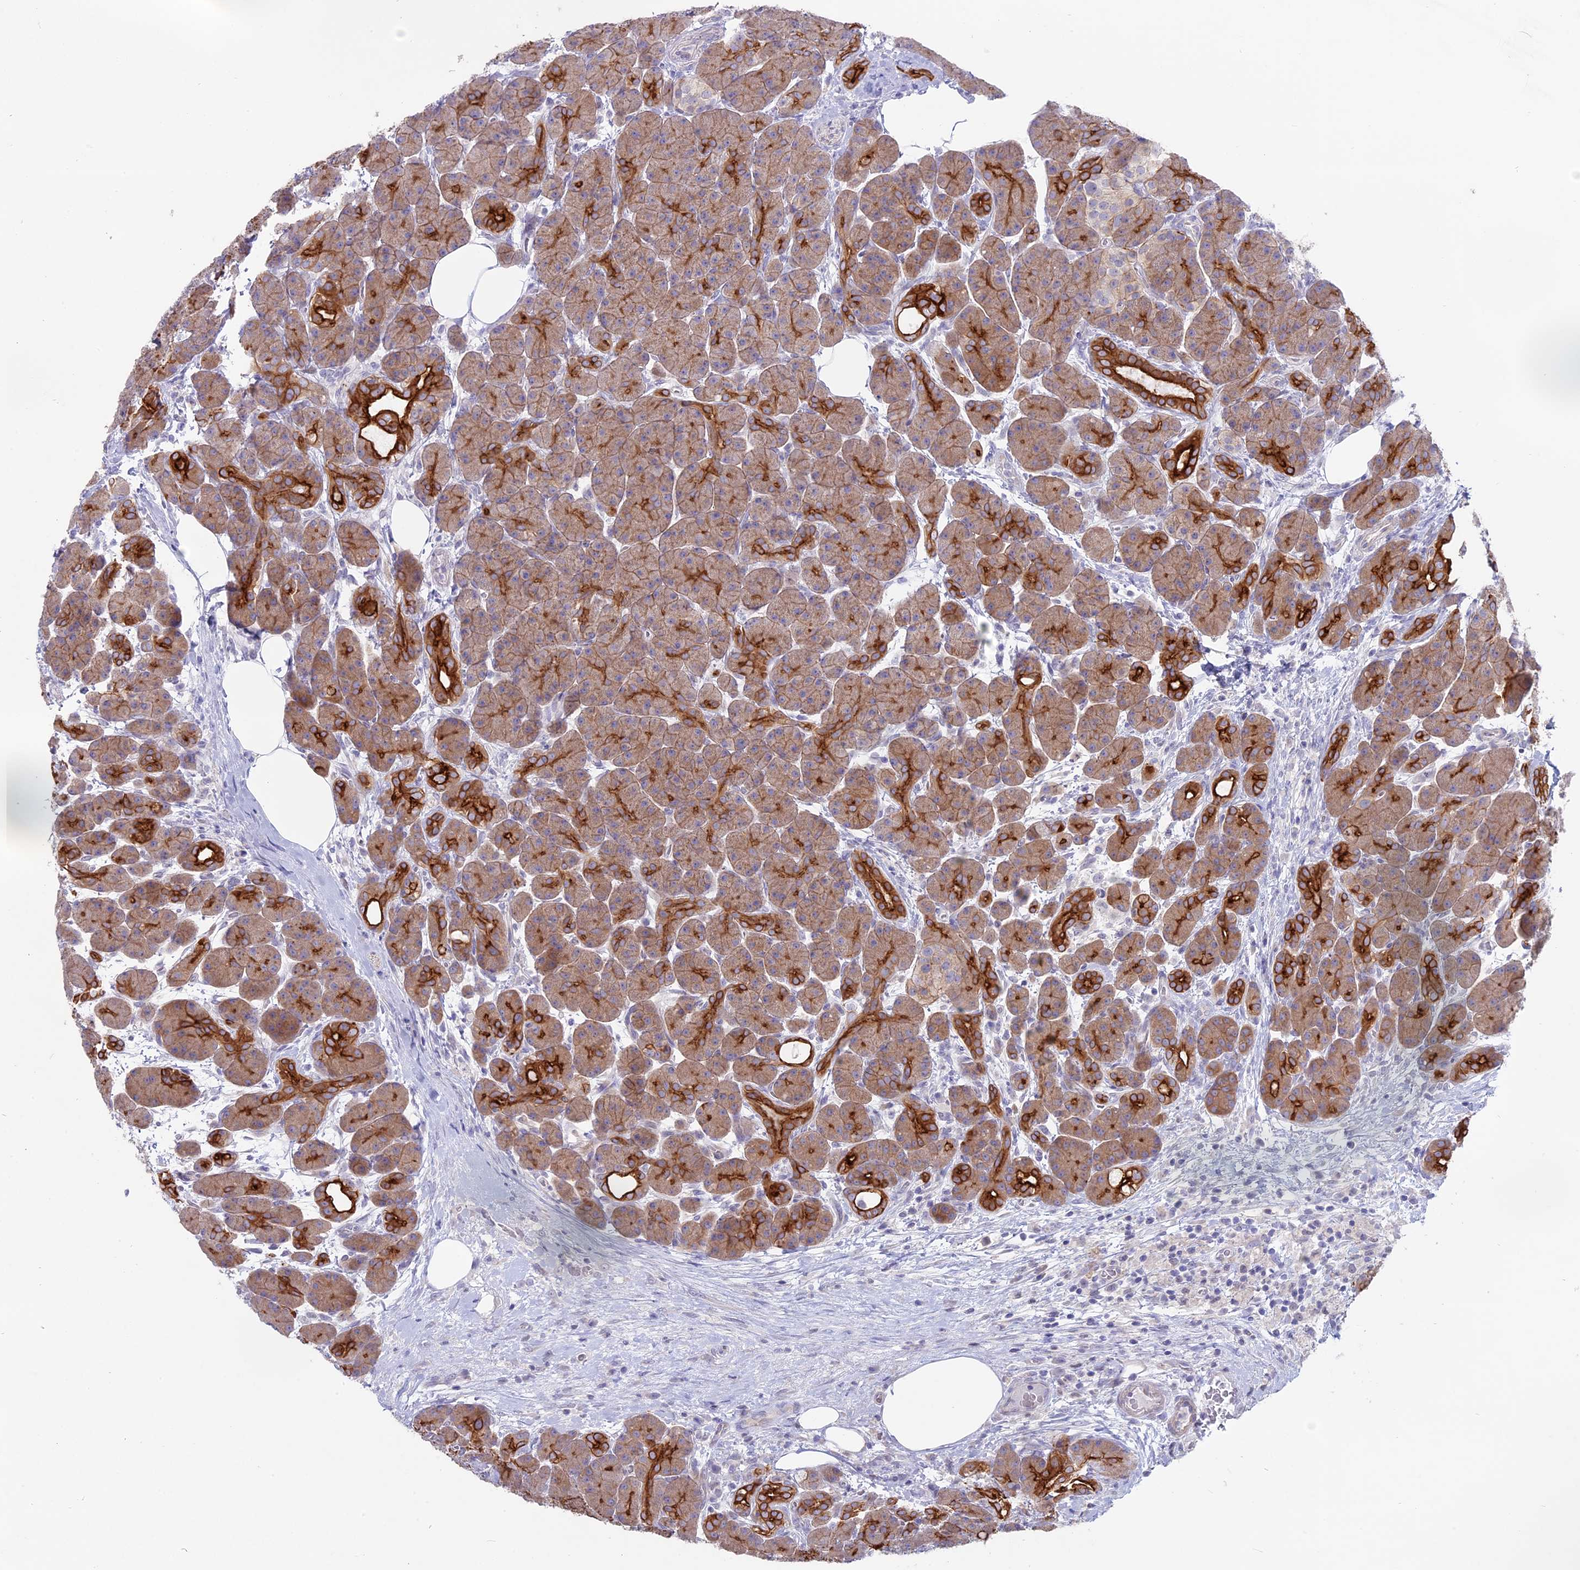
{"staining": {"intensity": "strong", "quantity": "25%-75%", "location": "cytoplasmic/membranous"}, "tissue": "pancreas", "cell_type": "Exocrine glandular cells", "image_type": "normal", "snomed": [{"axis": "morphology", "description": "Normal tissue, NOS"}, {"axis": "topography", "description": "Pancreas"}], "caption": "Protein staining of benign pancreas shows strong cytoplasmic/membranous expression in about 25%-75% of exocrine glandular cells.", "gene": "MYO5B", "patient": {"sex": "male", "age": 63}}